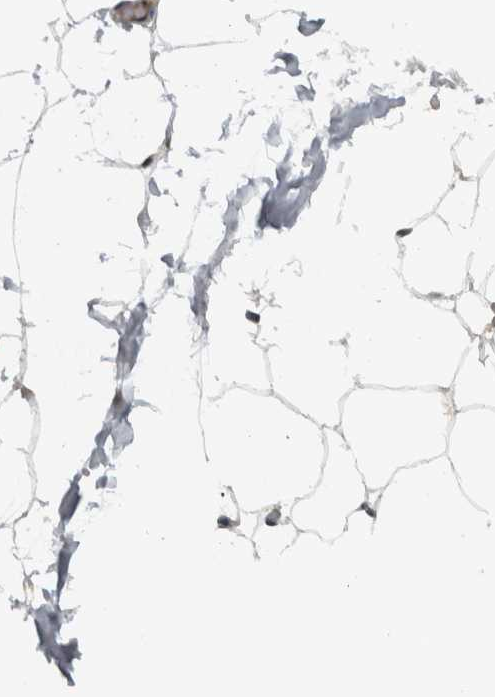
{"staining": {"intensity": "moderate", "quantity": "25%-75%", "location": "cytoplasmic/membranous"}, "tissue": "adipose tissue", "cell_type": "Adipocytes", "image_type": "normal", "snomed": [{"axis": "morphology", "description": "Normal tissue, NOS"}, {"axis": "topography", "description": "Breast"}, {"axis": "topography", "description": "Soft tissue"}], "caption": "Unremarkable adipose tissue displays moderate cytoplasmic/membranous staining in approximately 25%-75% of adipocytes.", "gene": "NAPG", "patient": {"sex": "female", "age": 75}}